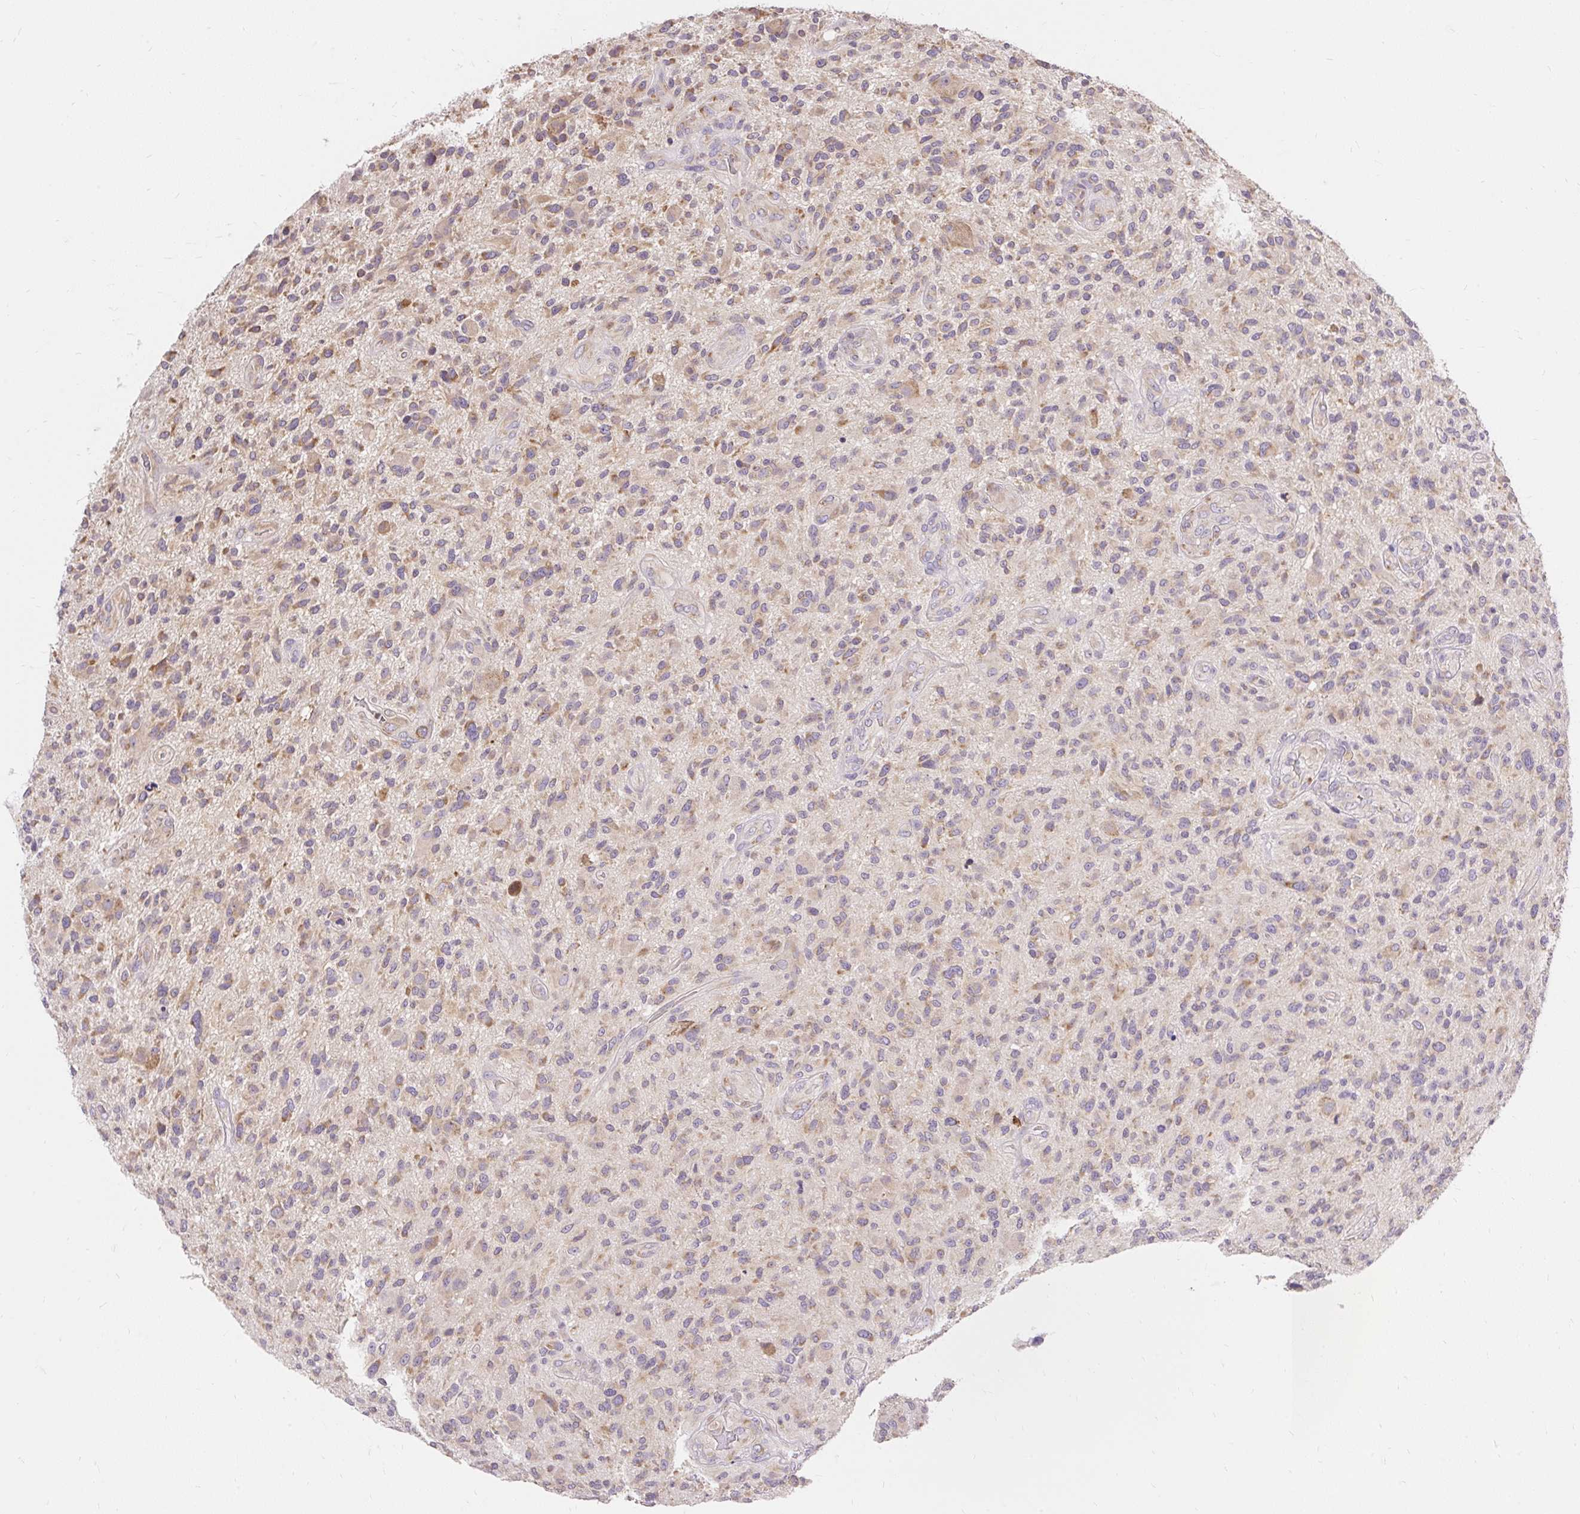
{"staining": {"intensity": "weak", "quantity": "<25%", "location": "cytoplasmic/membranous"}, "tissue": "glioma", "cell_type": "Tumor cells", "image_type": "cancer", "snomed": [{"axis": "morphology", "description": "Glioma, malignant, High grade"}, {"axis": "topography", "description": "Brain"}], "caption": "There is no significant expression in tumor cells of malignant high-grade glioma.", "gene": "SEC63", "patient": {"sex": "male", "age": 47}}